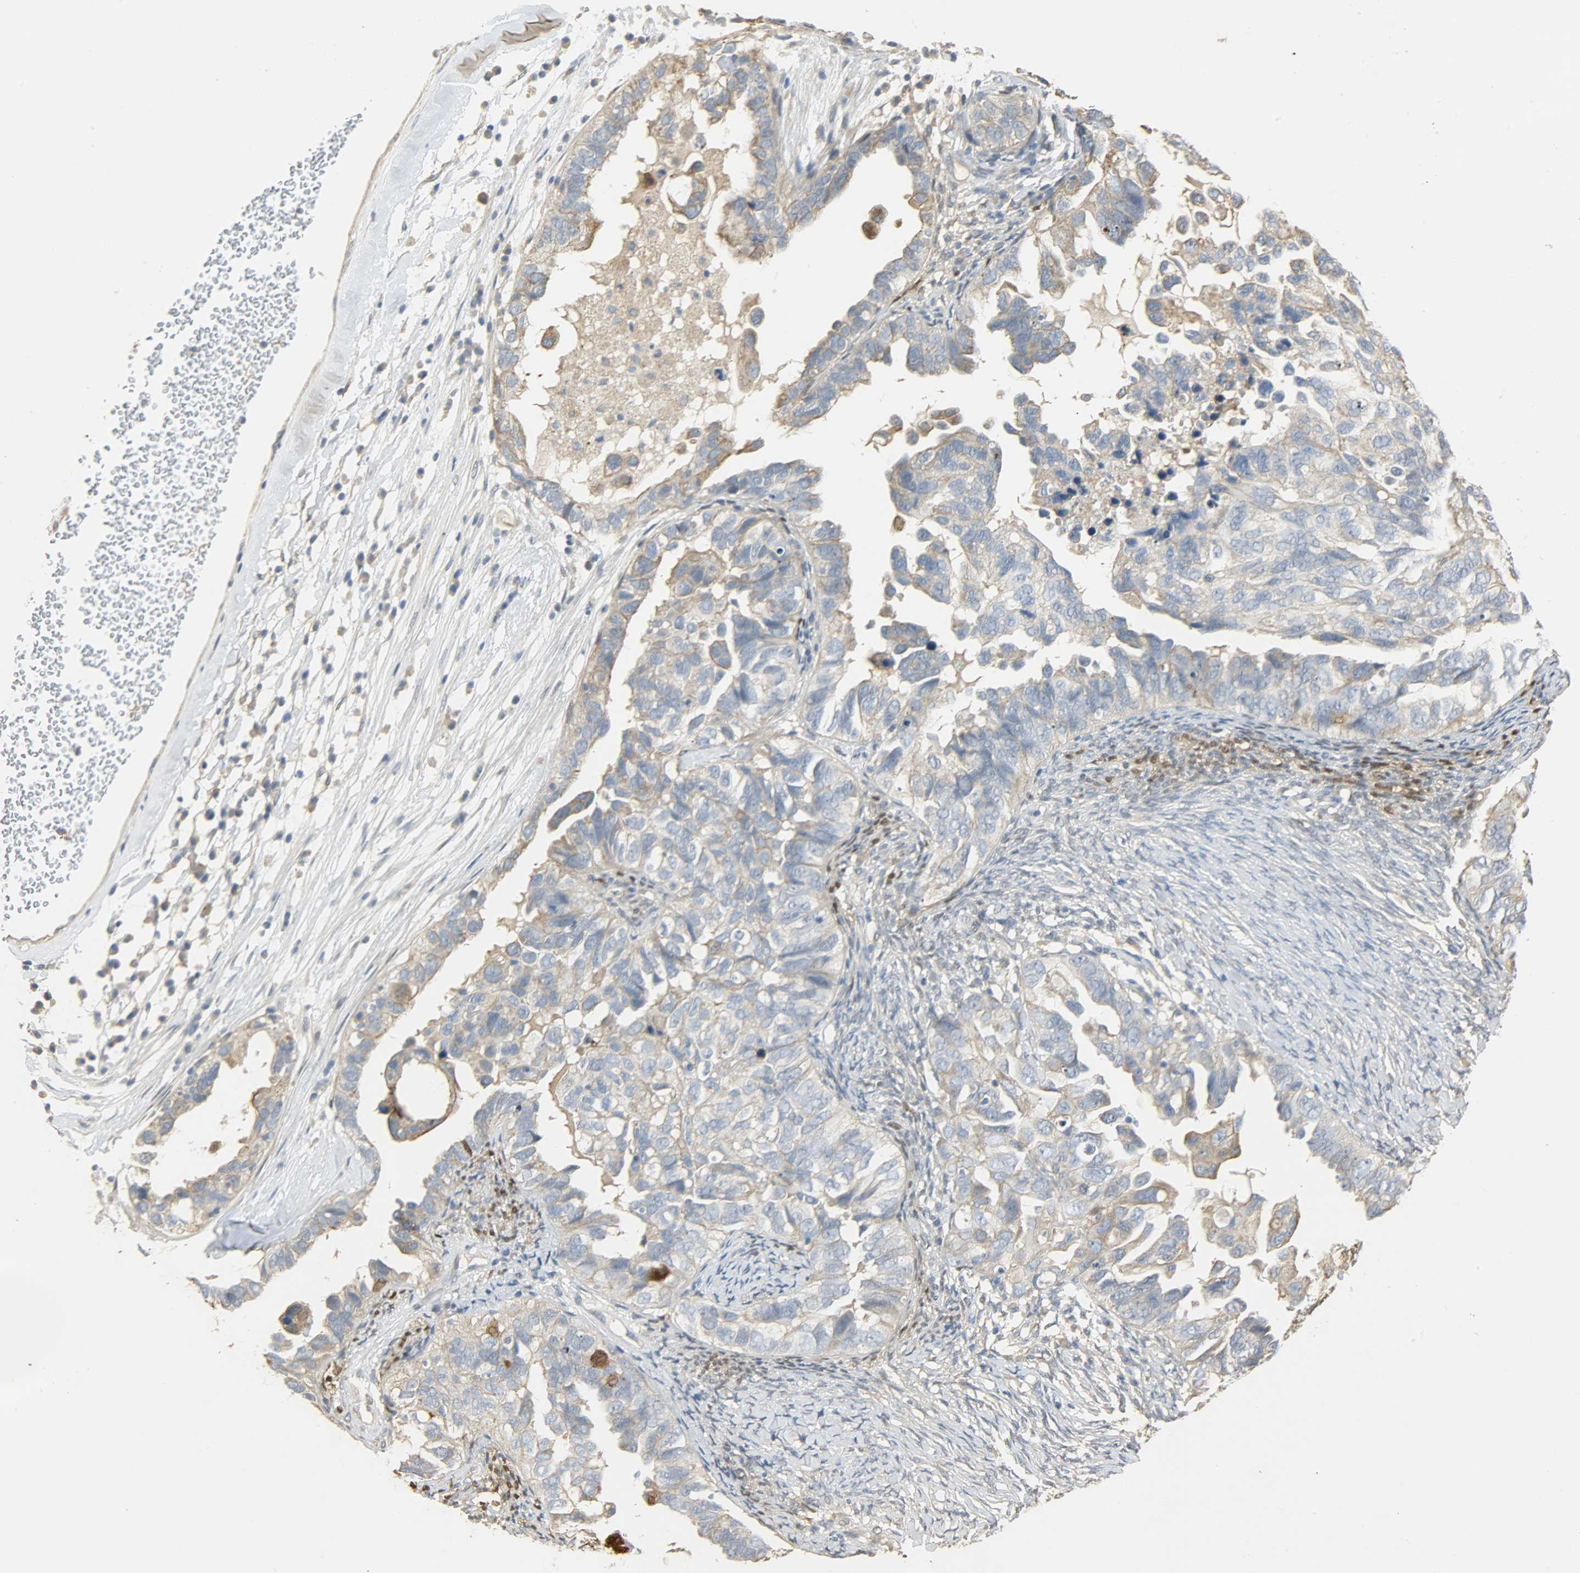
{"staining": {"intensity": "moderate", "quantity": "25%-75%", "location": "cytoplasmic/membranous"}, "tissue": "ovarian cancer", "cell_type": "Tumor cells", "image_type": "cancer", "snomed": [{"axis": "morphology", "description": "Cystadenocarcinoma, serous, NOS"}, {"axis": "topography", "description": "Ovary"}], "caption": "A micrograph of human ovarian cancer stained for a protein exhibits moderate cytoplasmic/membranous brown staining in tumor cells.", "gene": "USP13", "patient": {"sex": "female", "age": 82}}